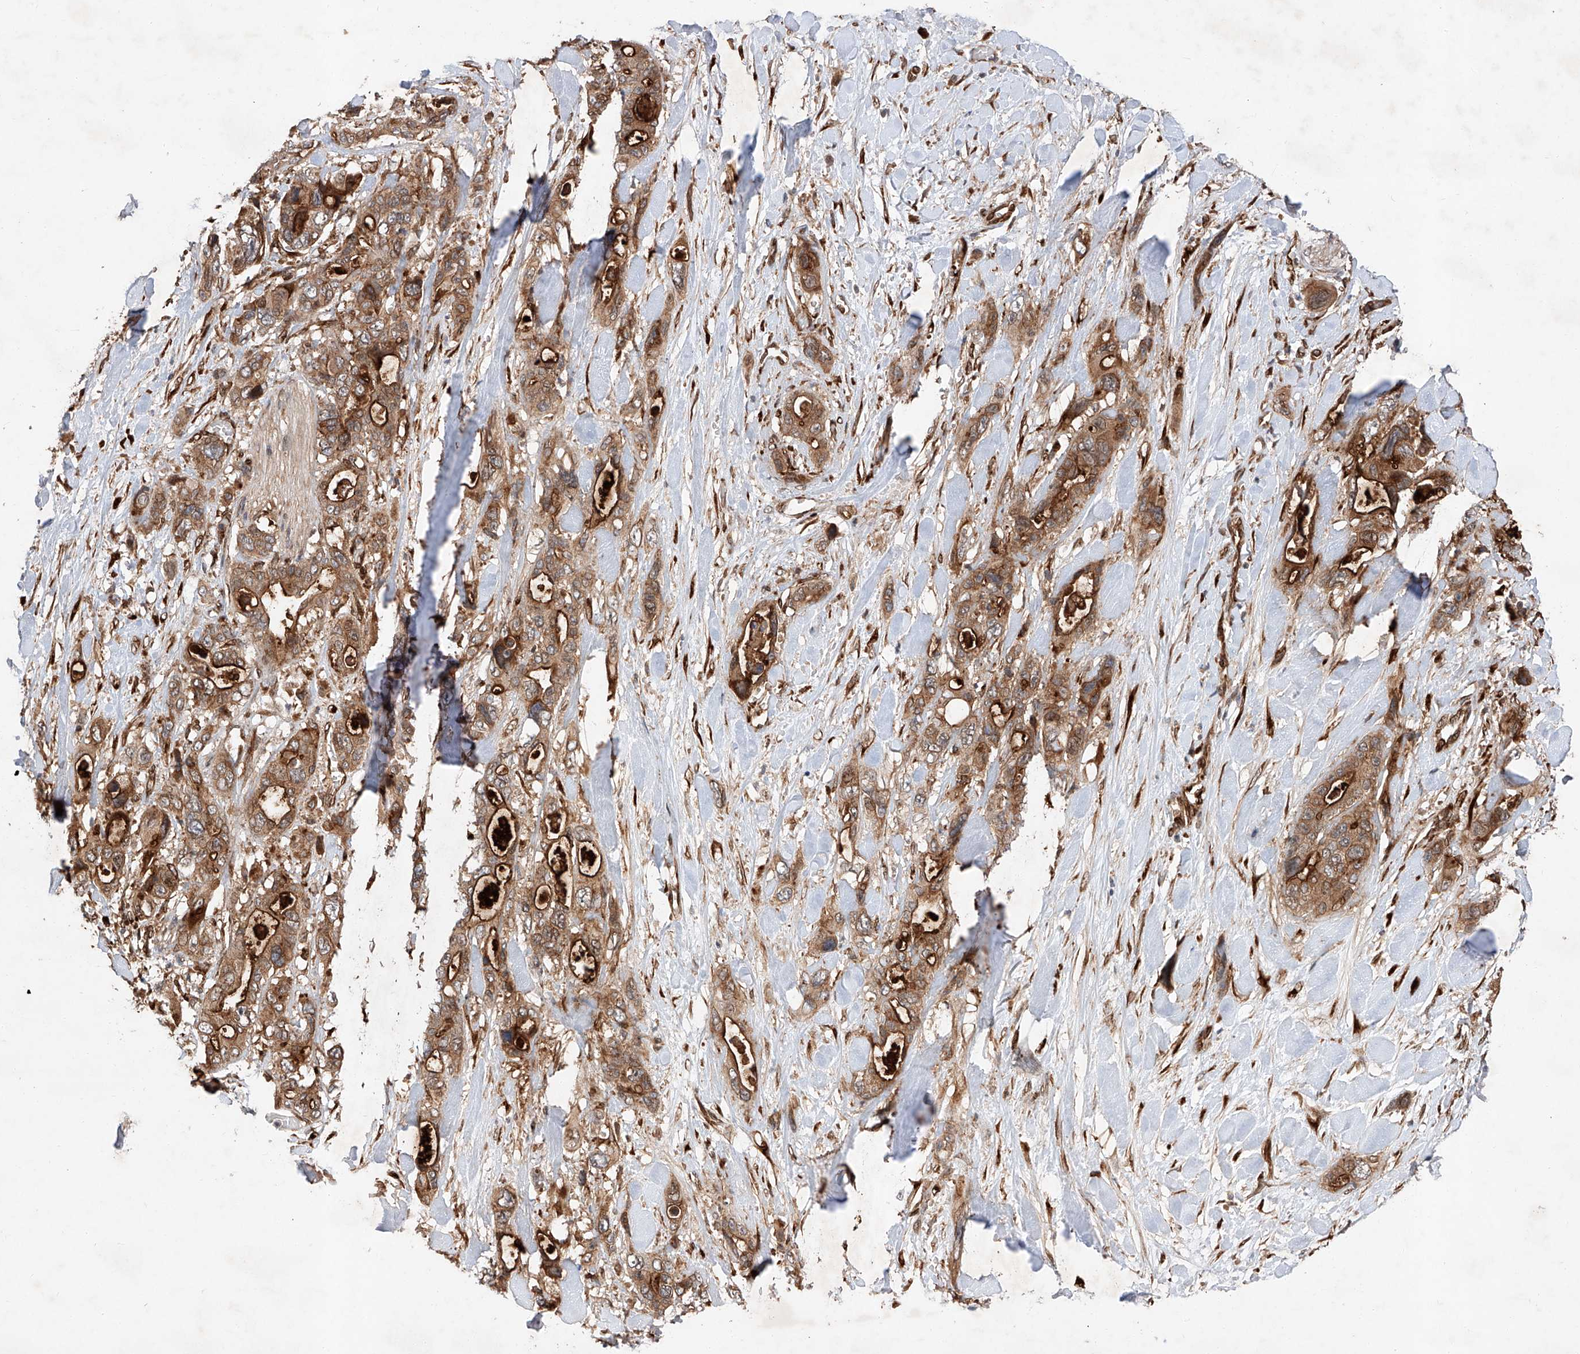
{"staining": {"intensity": "strong", "quantity": ">75%", "location": "cytoplasmic/membranous"}, "tissue": "pancreatic cancer", "cell_type": "Tumor cells", "image_type": "cancer", "snomed": [{"axis": "morphology", "description": "Adenocarcinoma, NOS"}, {"axis": "topography", "description": "Pancreas"}], "caption": "IHC staining of pancreatic cancer, which demonstrates high levels of strong cytoplasmic/membranous positivity in approximately >75% of tumor cells indicating strong cytoplasmic/membranous protein positivity. The staining was performed using DAB (brown) for protein detection and nuclei were counterstained in hematoxylin (blue).", "gene": "ZFP28", "patient": {"sex": "male", "age": 46}}